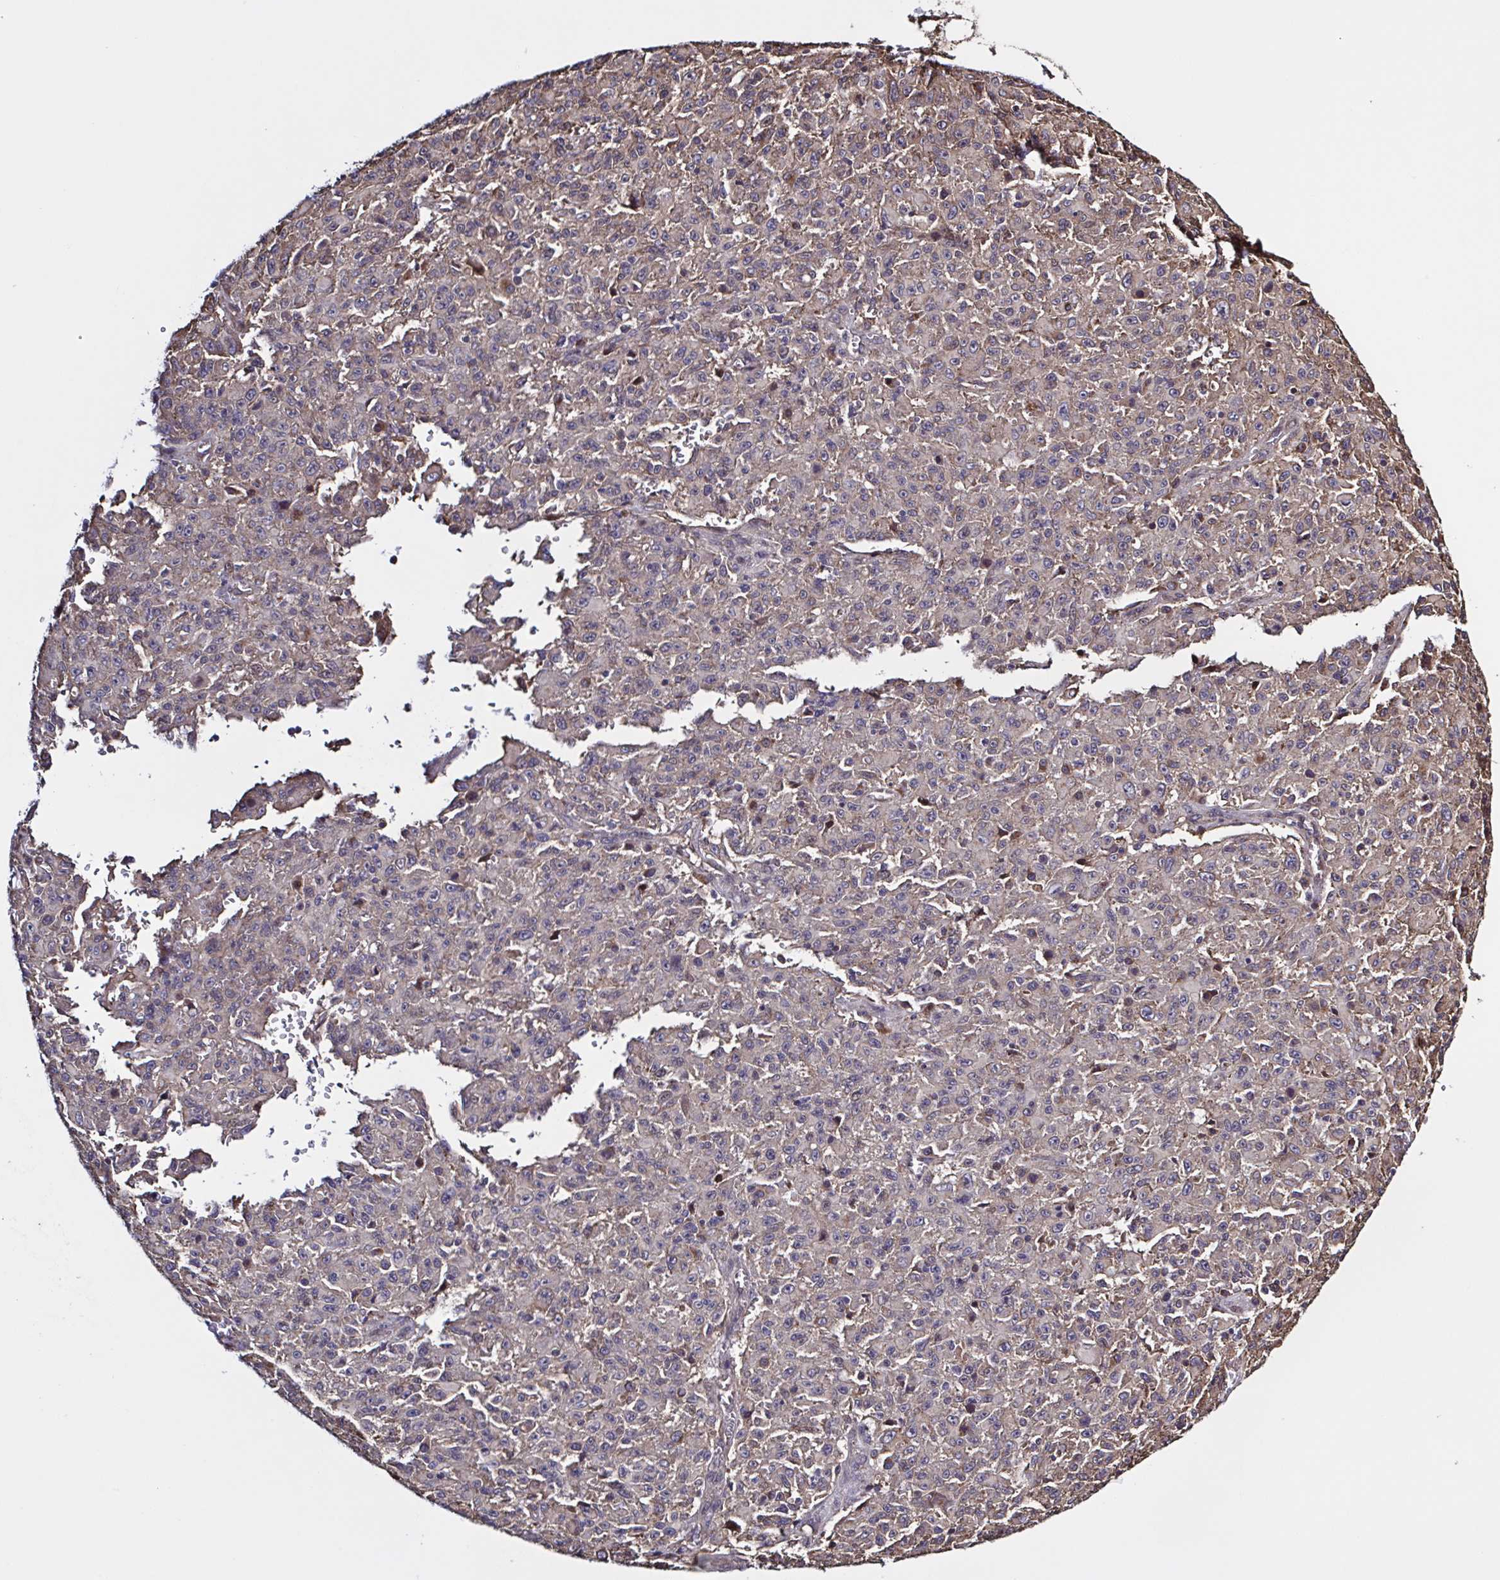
{"staining": {"intensity": "negative", "quantity": "none", "location": "none"}, "tissue": "melanoma", "cell_type": "Tumor cells", "image_type": "cancer", "snomed": [{"axis": "morphology", "description": "Malignant melanoma, NOS"}, {"axis": "topography", "description": "Skin"}], "caption": "This is a micrograph of IHC staining of melanoma, which shows no expression in tumor cells.", "gene": "ZNF200", "patient": {"sex": "male", "age": 46}}